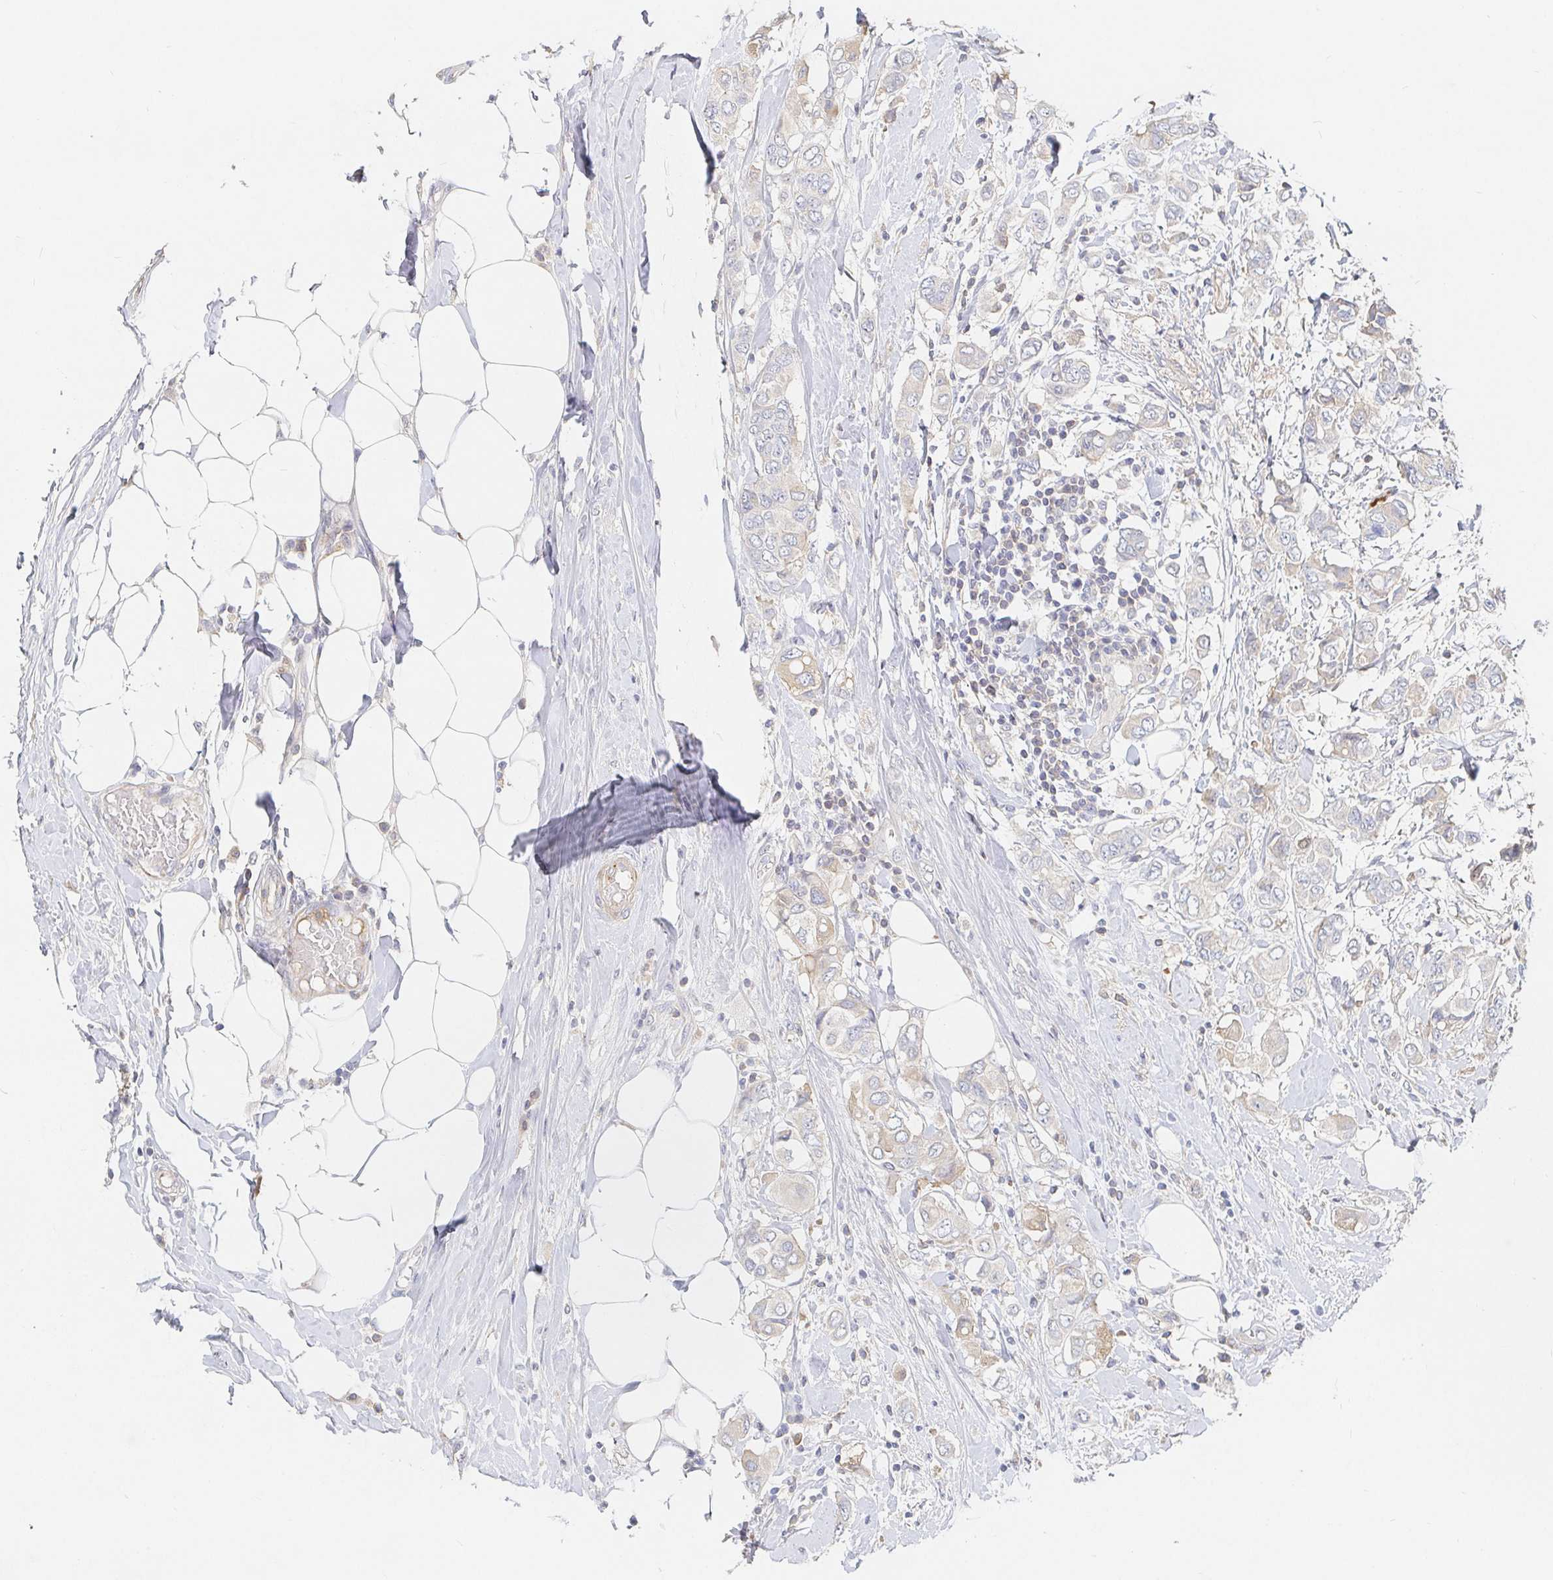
{"staining": {"intensity": "weak", "quantity": "<25%", "location": "cytoplasmic/membranous"}, "tissue": "breast cancer", "cell_type": "Tumor cells", "image_type": "cancer", "snomed": [{"axis": "morphology", "description": "Lobular carcinoma"}, {"axis": "topography", "description": "Breast"}], "caption": "Tumor cells show no significant expression in lobular carcinoma (breast).", "gene": "NME9", "patient": {"sex": "female", "age": 51}}